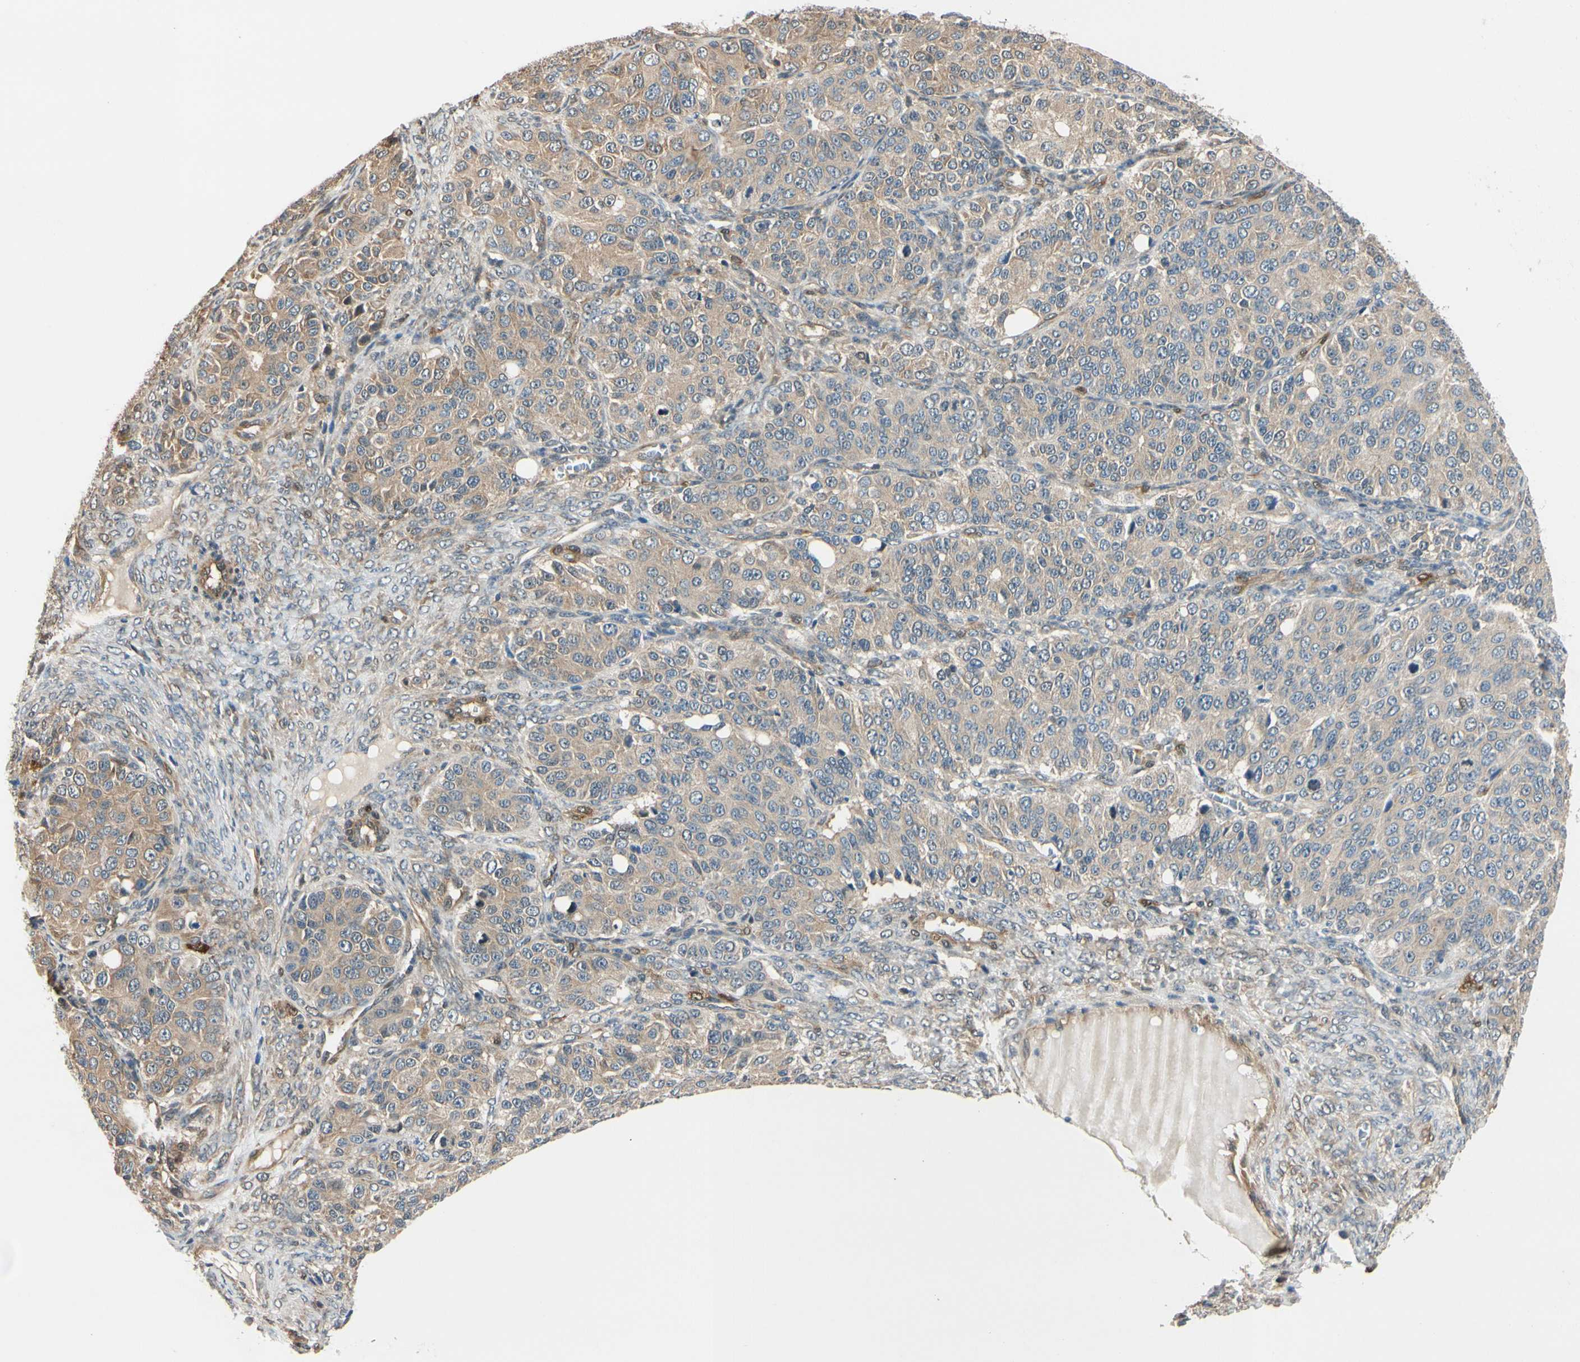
{"staining": {"intensity": "weak", "quantity": ">75%", "location": "cytoplasmic/membranous"}, "tissue": "ovarian cancer", "cell_type": "Tumor cells", "image_type": "cancer", "snomed": [{"axis": "morphology", "description": "Carcinoma, endometroid"}, {"axis": "topography", "description": "Ovary"}], "caption": "Immunohistochemistry (IHC) of ovarian cancer (endometroid carcinoma) exhibits low levels of weak cytoplasmic/membranous positivity in approximately >75% of tumor cells.", "gene": "RASGRF1", "patient": {"sex": "female", "age": 51}}